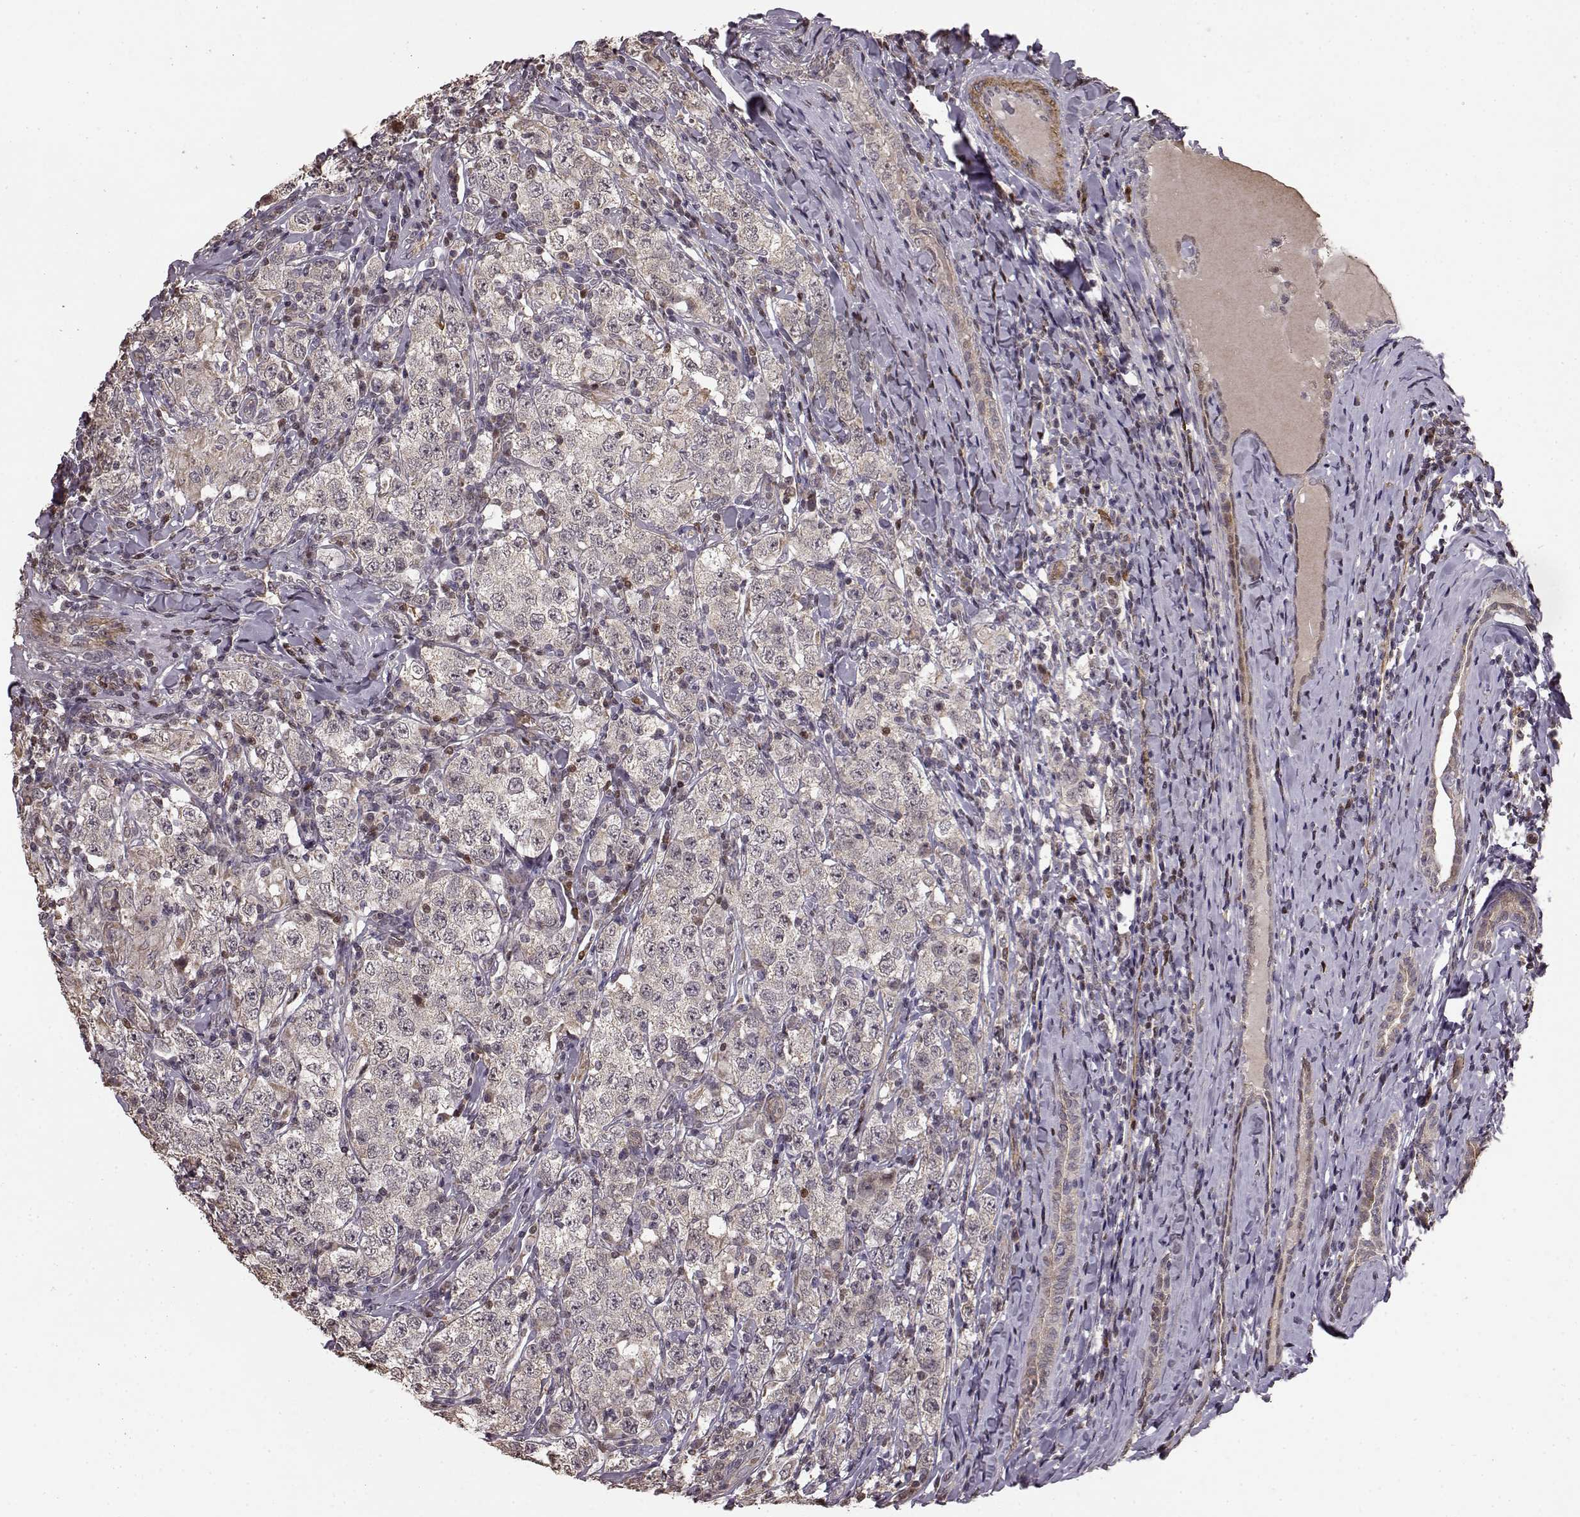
{"staining": {"intensity": "negative", "quantity": "none", "location": "none"}, "tissue": "testis cancer", "cell_type": "Tumor cells", "image_type": "cancer", "snomed": [{"axis": "morphology", "description": "Seminoma, NOS"}, {"axis": "morphology", "description": "Carcinoma, Embryonal, NOS"}, {"axis": "topography", "description": "Testis"}], "caption": "The histopathology image shows no staining of tumor cells in seminoma (testis). The staining is performed using DAB (3,3'-diaminobenzidine) brown chromogen with nuclei counter-stained in using hematoxylin.", "gene": "BACH2", "patient": {"sex": "male", "age": 41}}